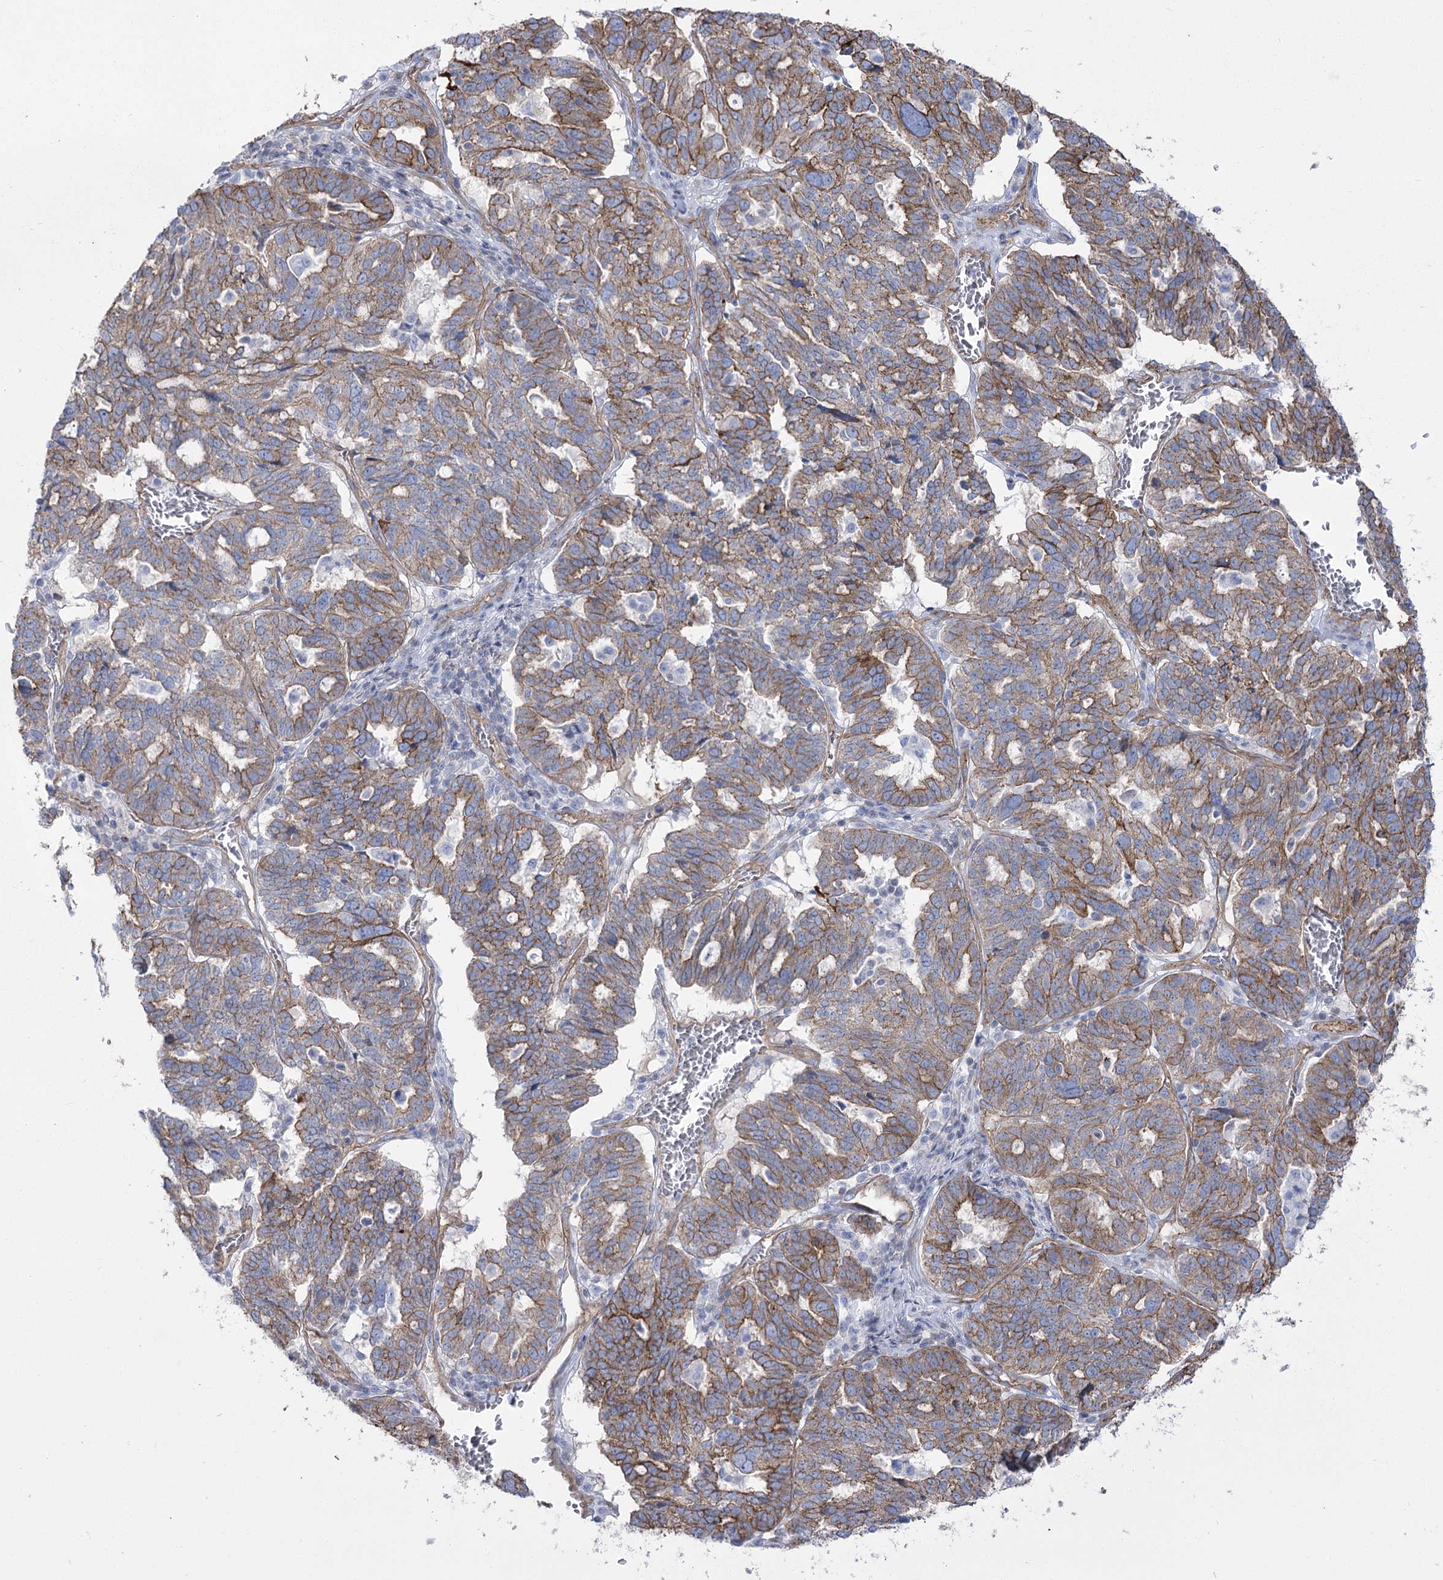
{"staining": {"intensity": "moderate", "quantity": ">75%", "location": "cytoplasmic/membranous"}, "tissue": "ovarian cancer", "cell_type": "Tumor cells", "image_type": "cancer", "snomed": [{"axis": "morphology", "description": "Cystadenocarcinoma, serous, NOS"}, {"axis": "topography", "description": "Ovary"}], "caption": "The micrograph demonstrates immunohistochemical staining of ovarian cancer. There is moderate cytoplasmic/membranous staining is appreciated in approximately >75% of tumor cells.", "gene": "PLEKHA5", "patient": {"sex": "female", "age": 59}}